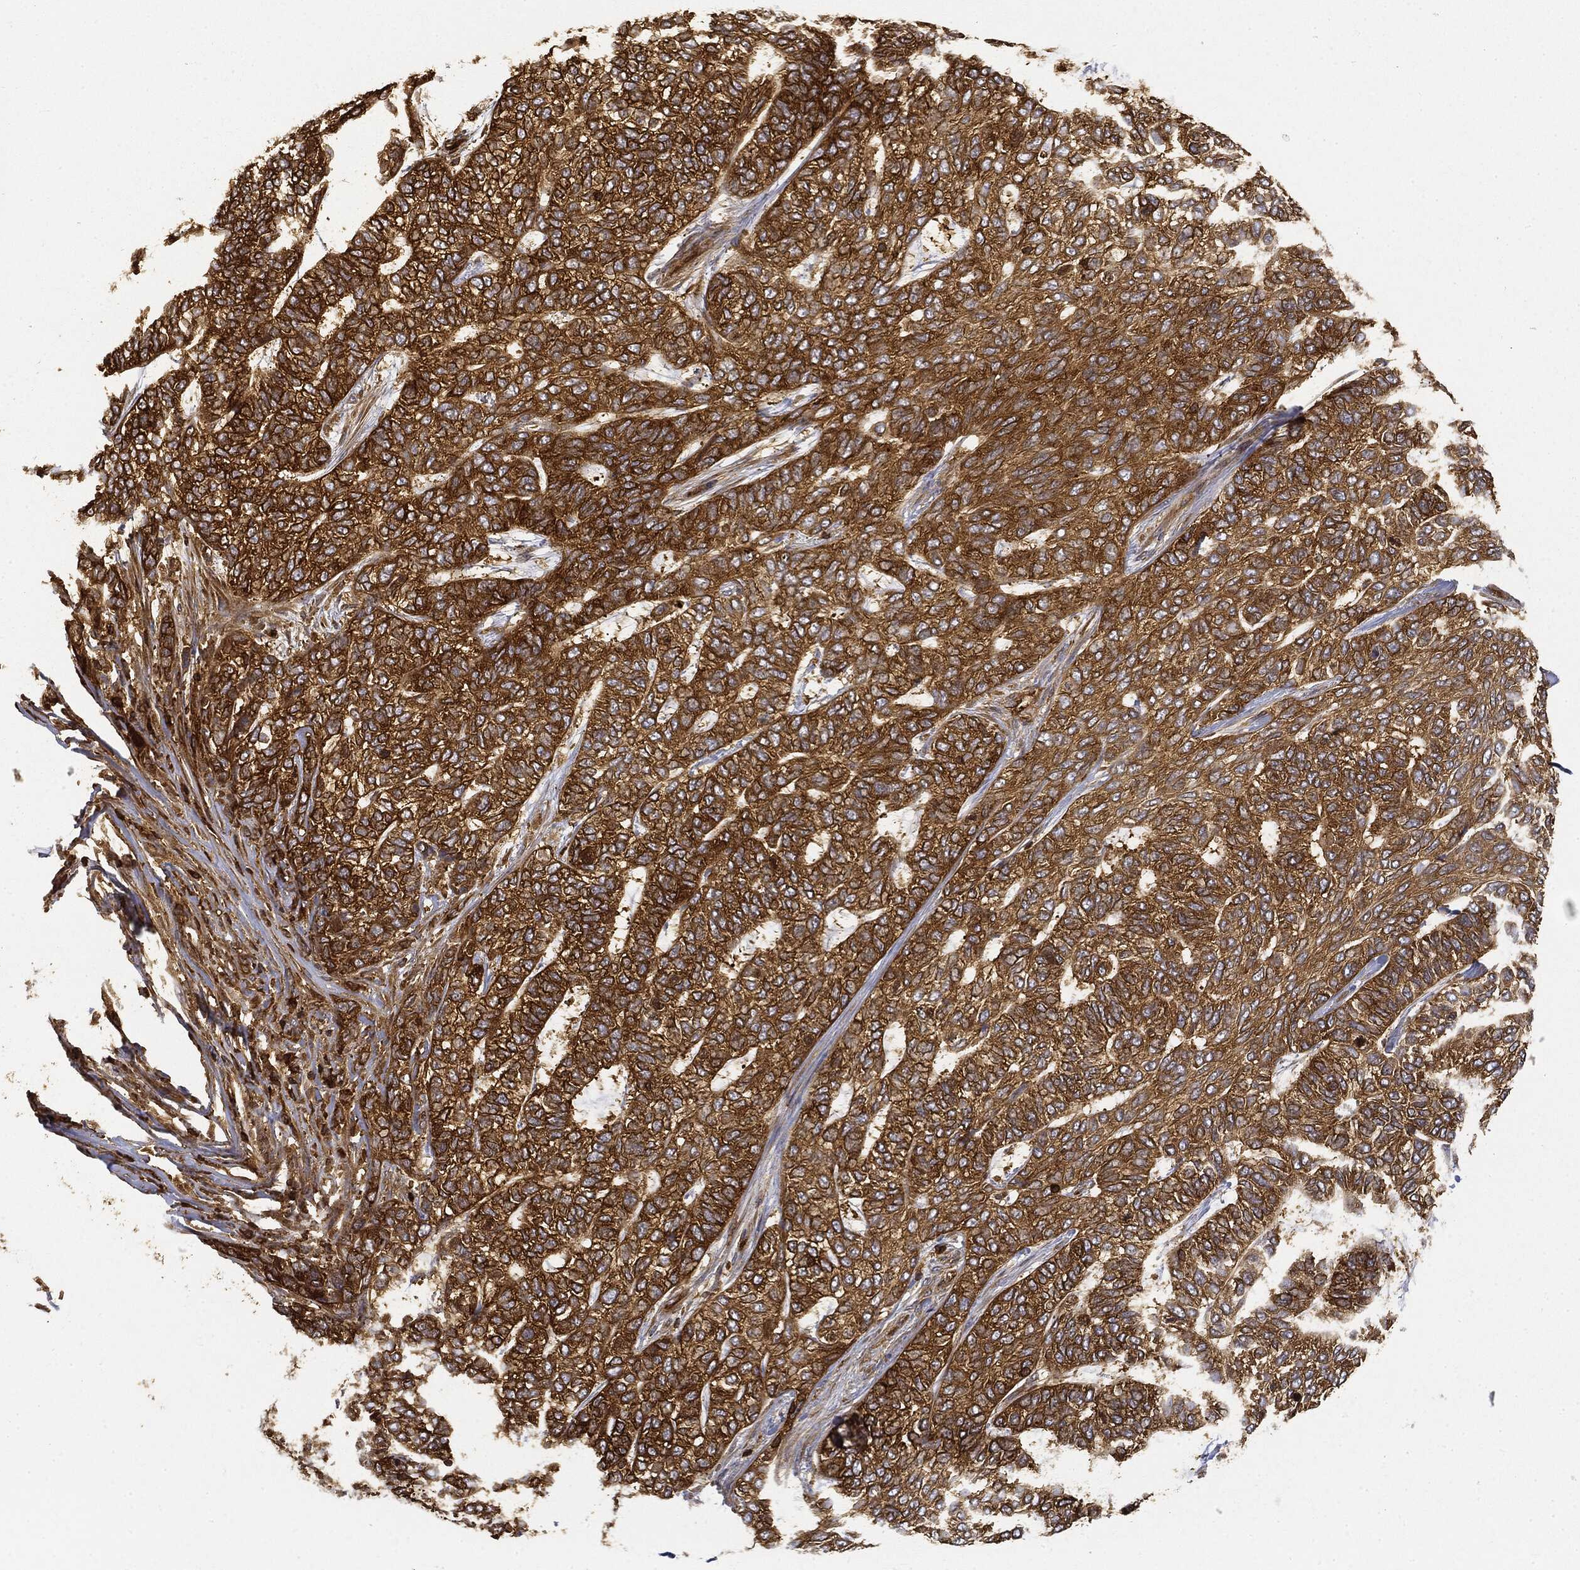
{"staining": {"intensity": "strong", "quantity": "25%-75%", "location": "cytoplasmic/membranous"}, "tissue": "skin cancer", "cell_type": "Tumor cells", "image_type": "cancer", "snomed": [{"axis": "morphology", "description": "Basal cell carcinoma"}, {"axis": "topography", "description": "Skin"}], "caption": "Immunohistochemistry (IHC) staining of skin basal cell carcinoma, which demonstrates high levels of strong cytoplasmic/membranous staining in about 25%-75% of tumor cells indicating strong cytoplasmic/membranous protein positivity. The staining was performed using DAB (3,3'-diaminobenzidine) (brown) for protein detection and nuclei were counterstained in hematoxylin (blue).", "gene": "WDR1", "patient": {"sex": "female", "age": 65}}